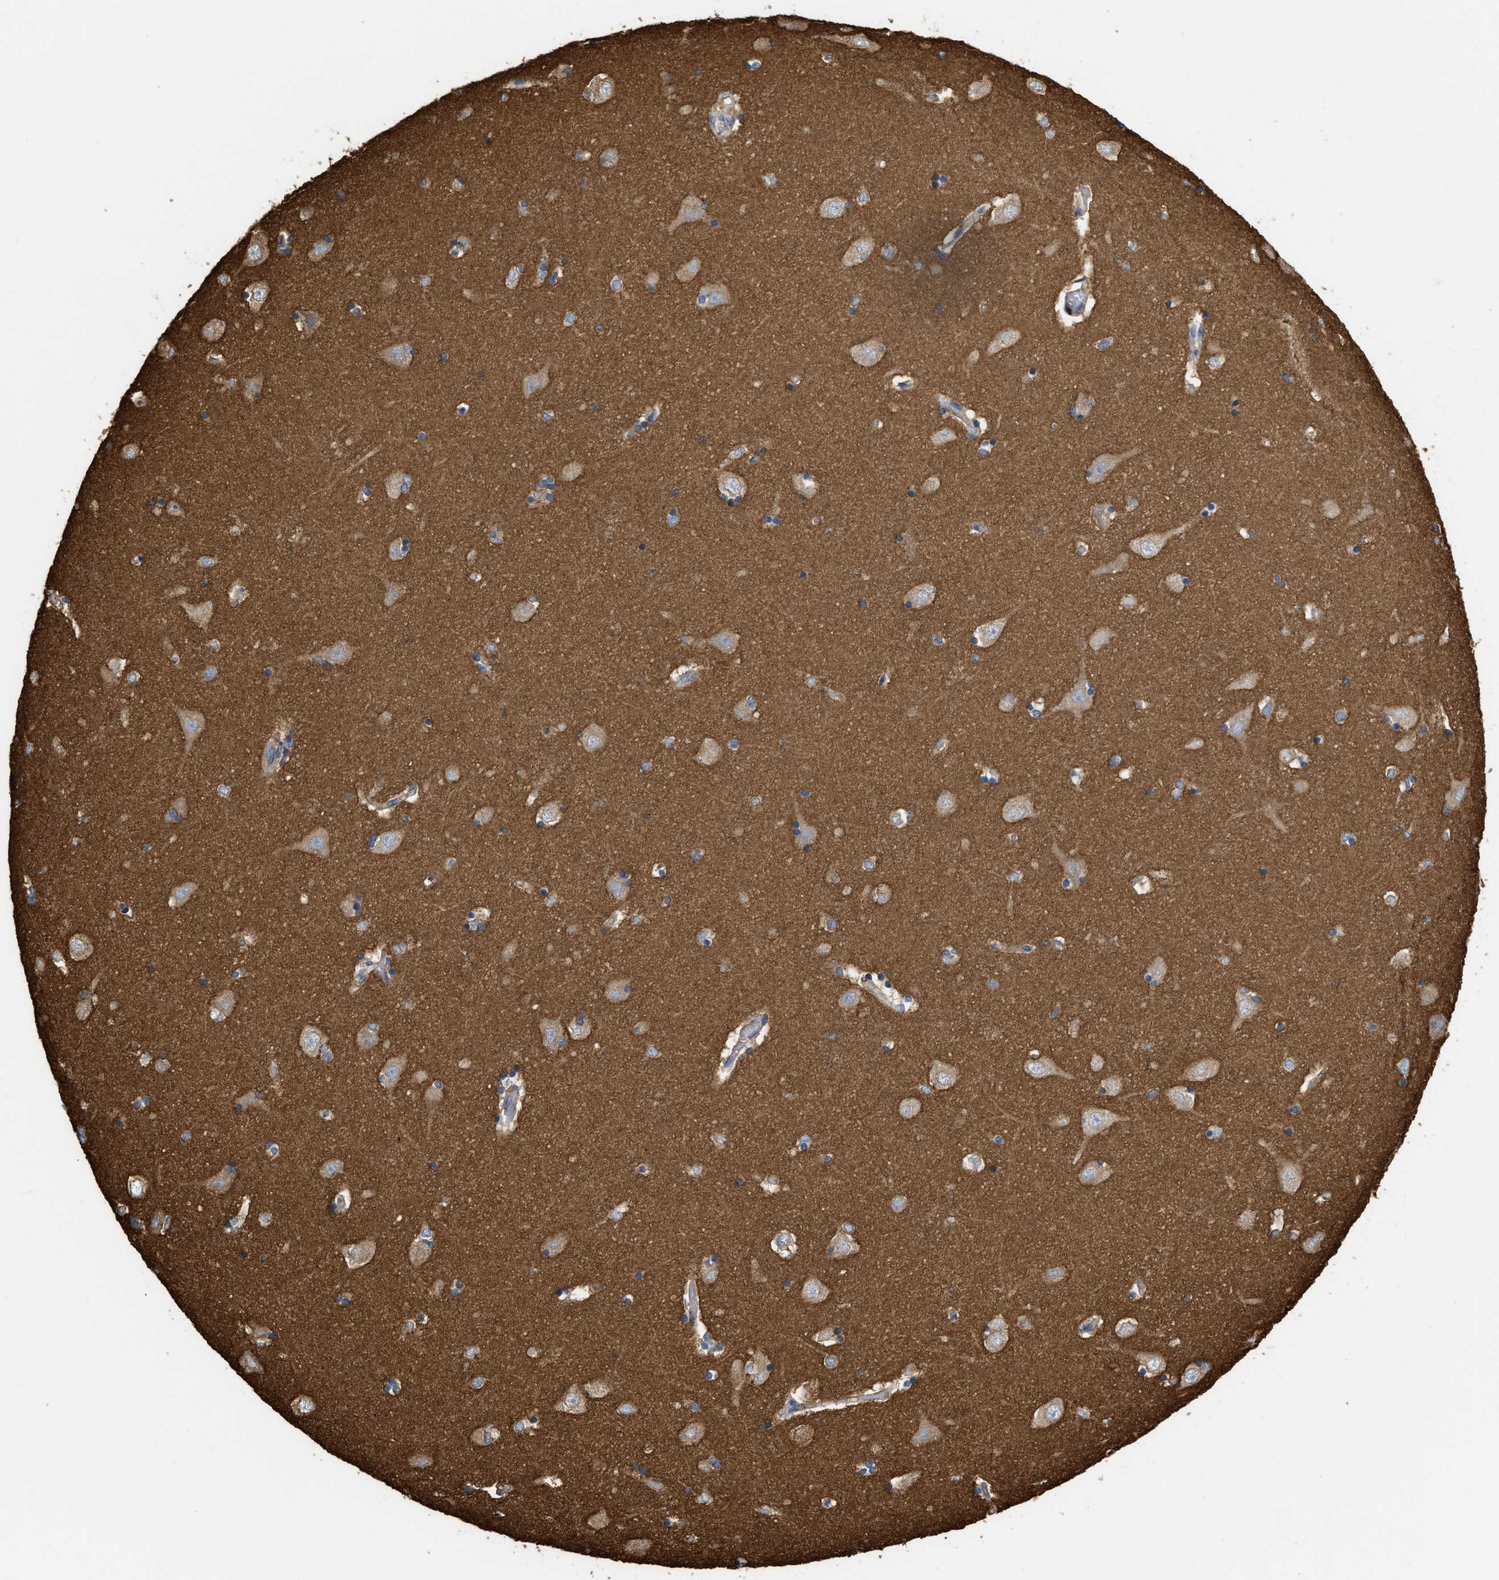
{"staining": {"intensity": "moderate", "quantity": "<25%", "location": "cytoplasmic/membranous"}, "tissue": "hippocampus", "cell_type": "Glial cells", "image_type": "normal", "snomed": [{"axis": "morphology", "description": "Normal tissue, NOS"}, {"axis": "topography", "description": "Hippocampus"}], "caption": "An image showing moderate cytoplasmic/membranous positivity in approximately <25% of glial cells in normal hippocampus, as visualized by brown immunohistochemical staining.", "gene": "GNB4", "patient": {"sex": "male", "age": 45}}